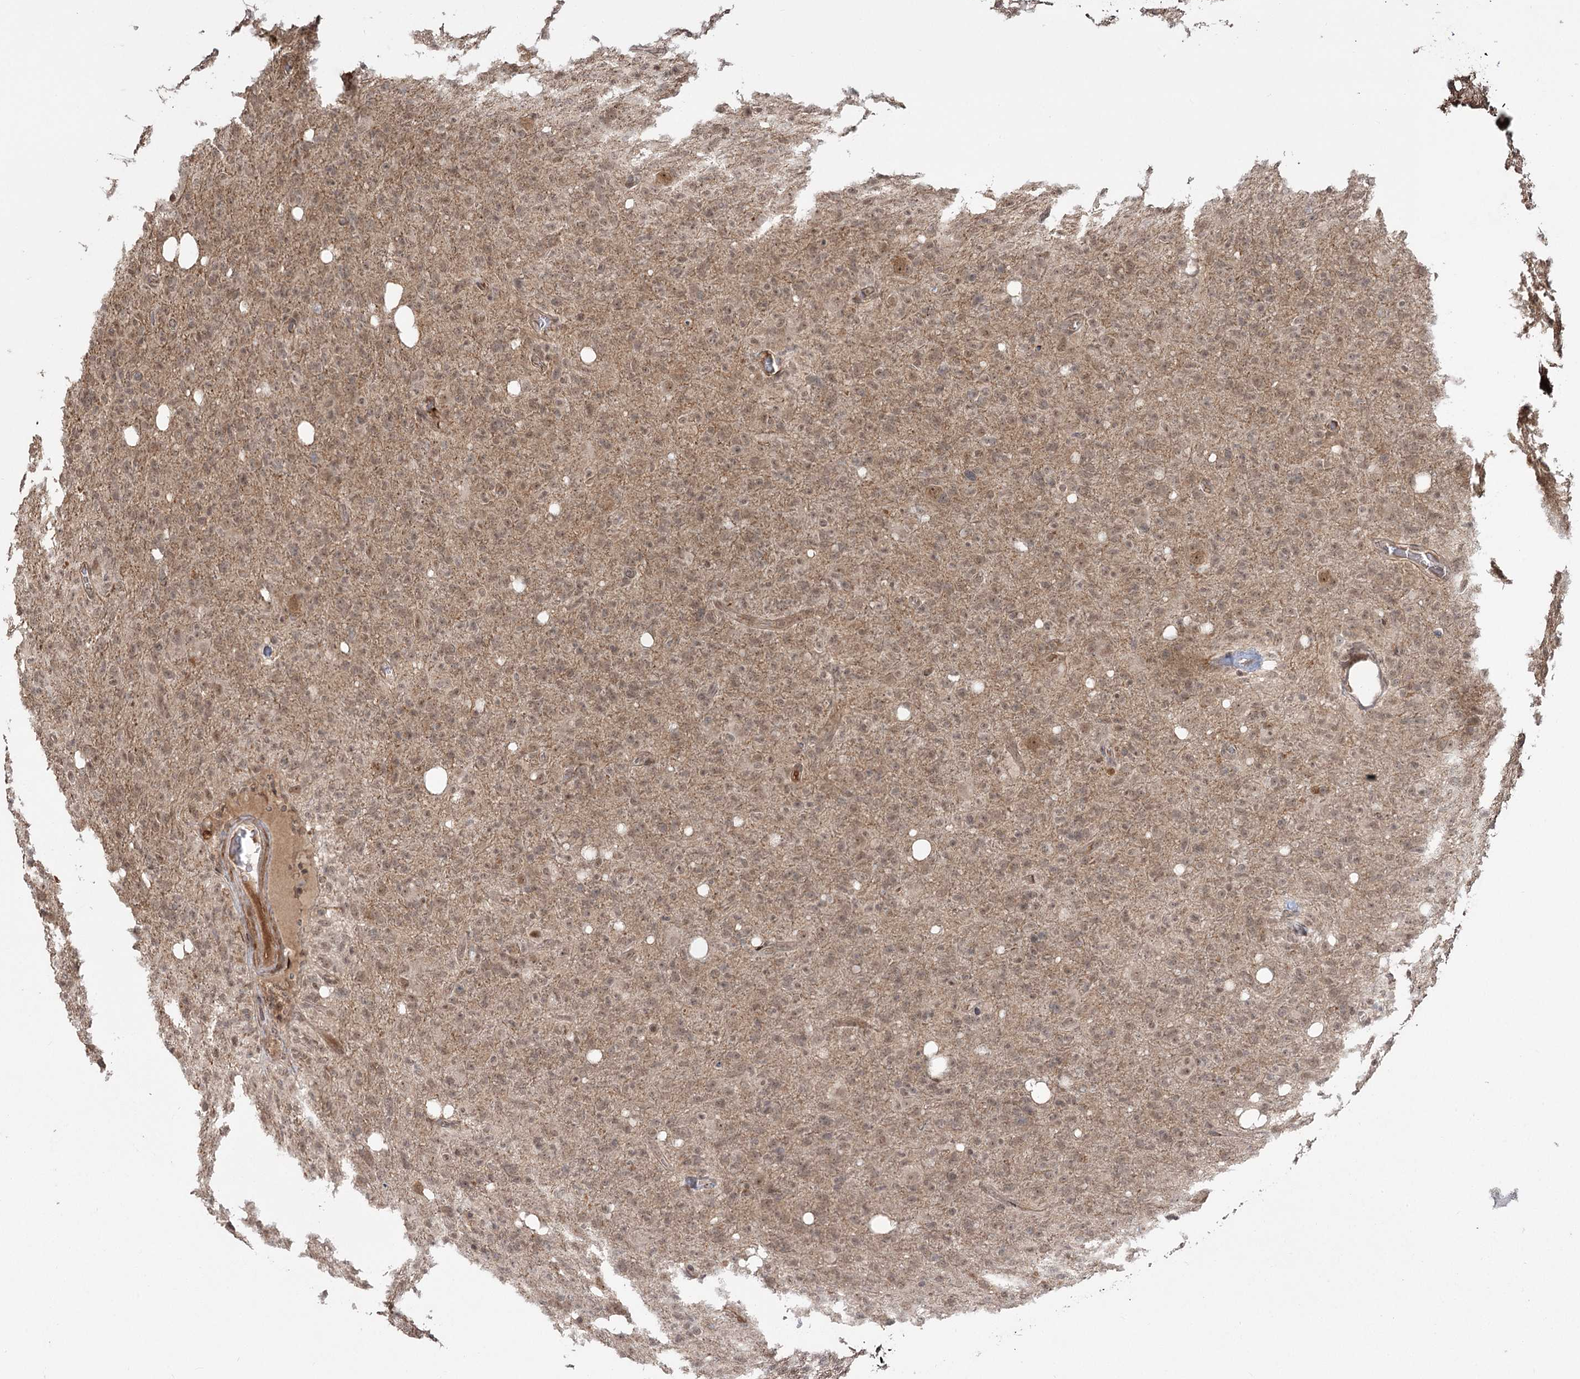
{"staining": {"intensity": "weak", "quantity": ">75%", "location": "nuclear"}, "tissue": "glioma", "cell_type": "Tumor cells", "image_type": "cancer", "snomed": [{"axis": "morphology", "description": "Glioma, malignant, High grade"}, {"axis": "topography", "description": "Brain"}], "caption": "The immunohistochemical stain highlights weak nuclear positivity in tumor cells of malignant glioma (high-grade) tissue.", "gene": "HELQ", "patient": {"sex": "female", "age": 57}}